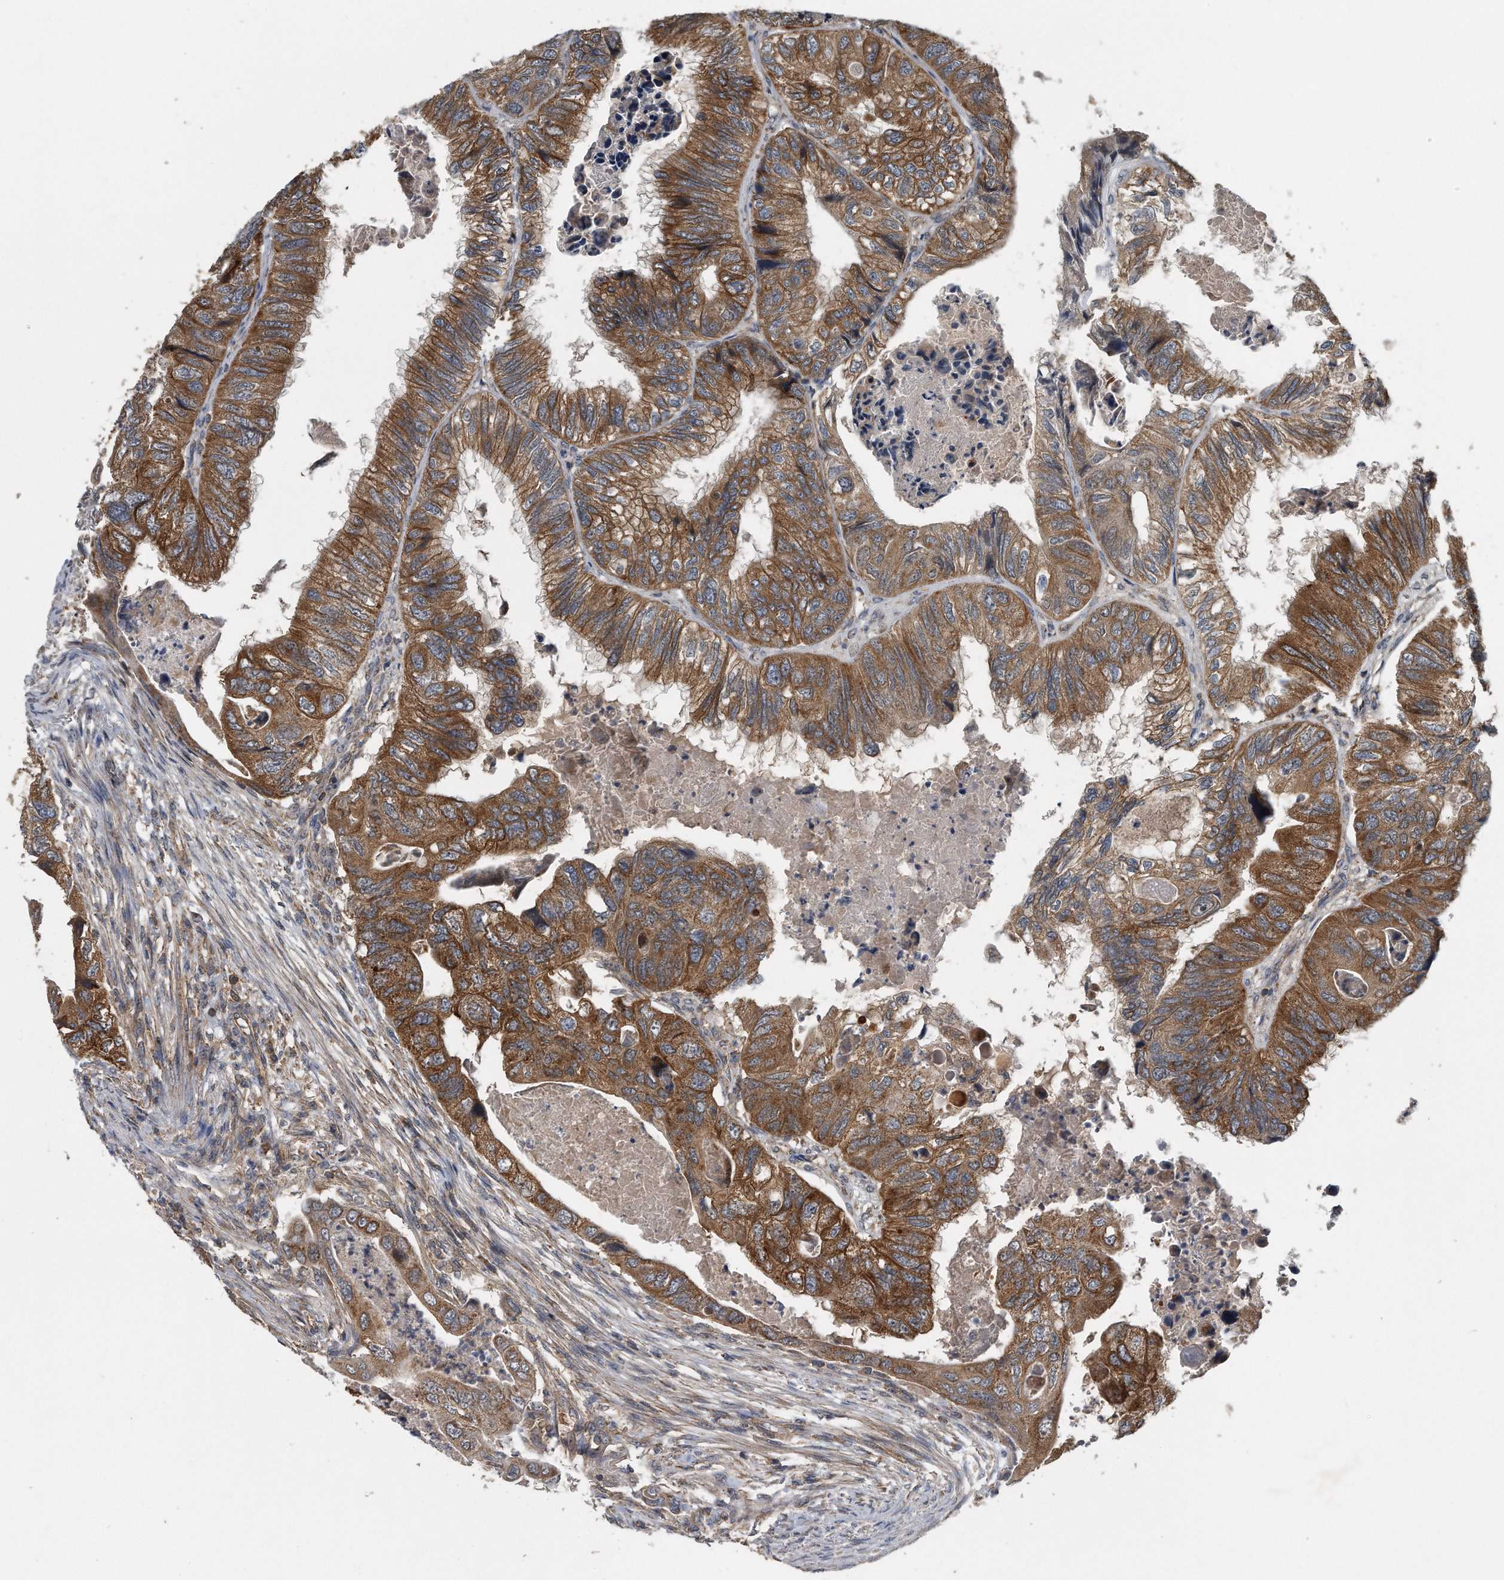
{"staining": {"intensity": "strong", "quantity": ">75%", "location": "cytoplasmic/membranous"}, "tissue": "colorectal cancer", "cell_type": "Tumor cells", "image_type": "cancer", "snomed": [{"axis": "morphology", "description": "Adenocarcinoma, NOS"}, {"axis": "topography", "description": "Rectum"}], "caption": "Immunohistochemistry of colorectal cancer shows high levels of strong cytoplasmic/membranous expression in approximately >75% of tumor cells.", "gene": "ALPK2", "patient": {"sex": "male", "age": 63}}